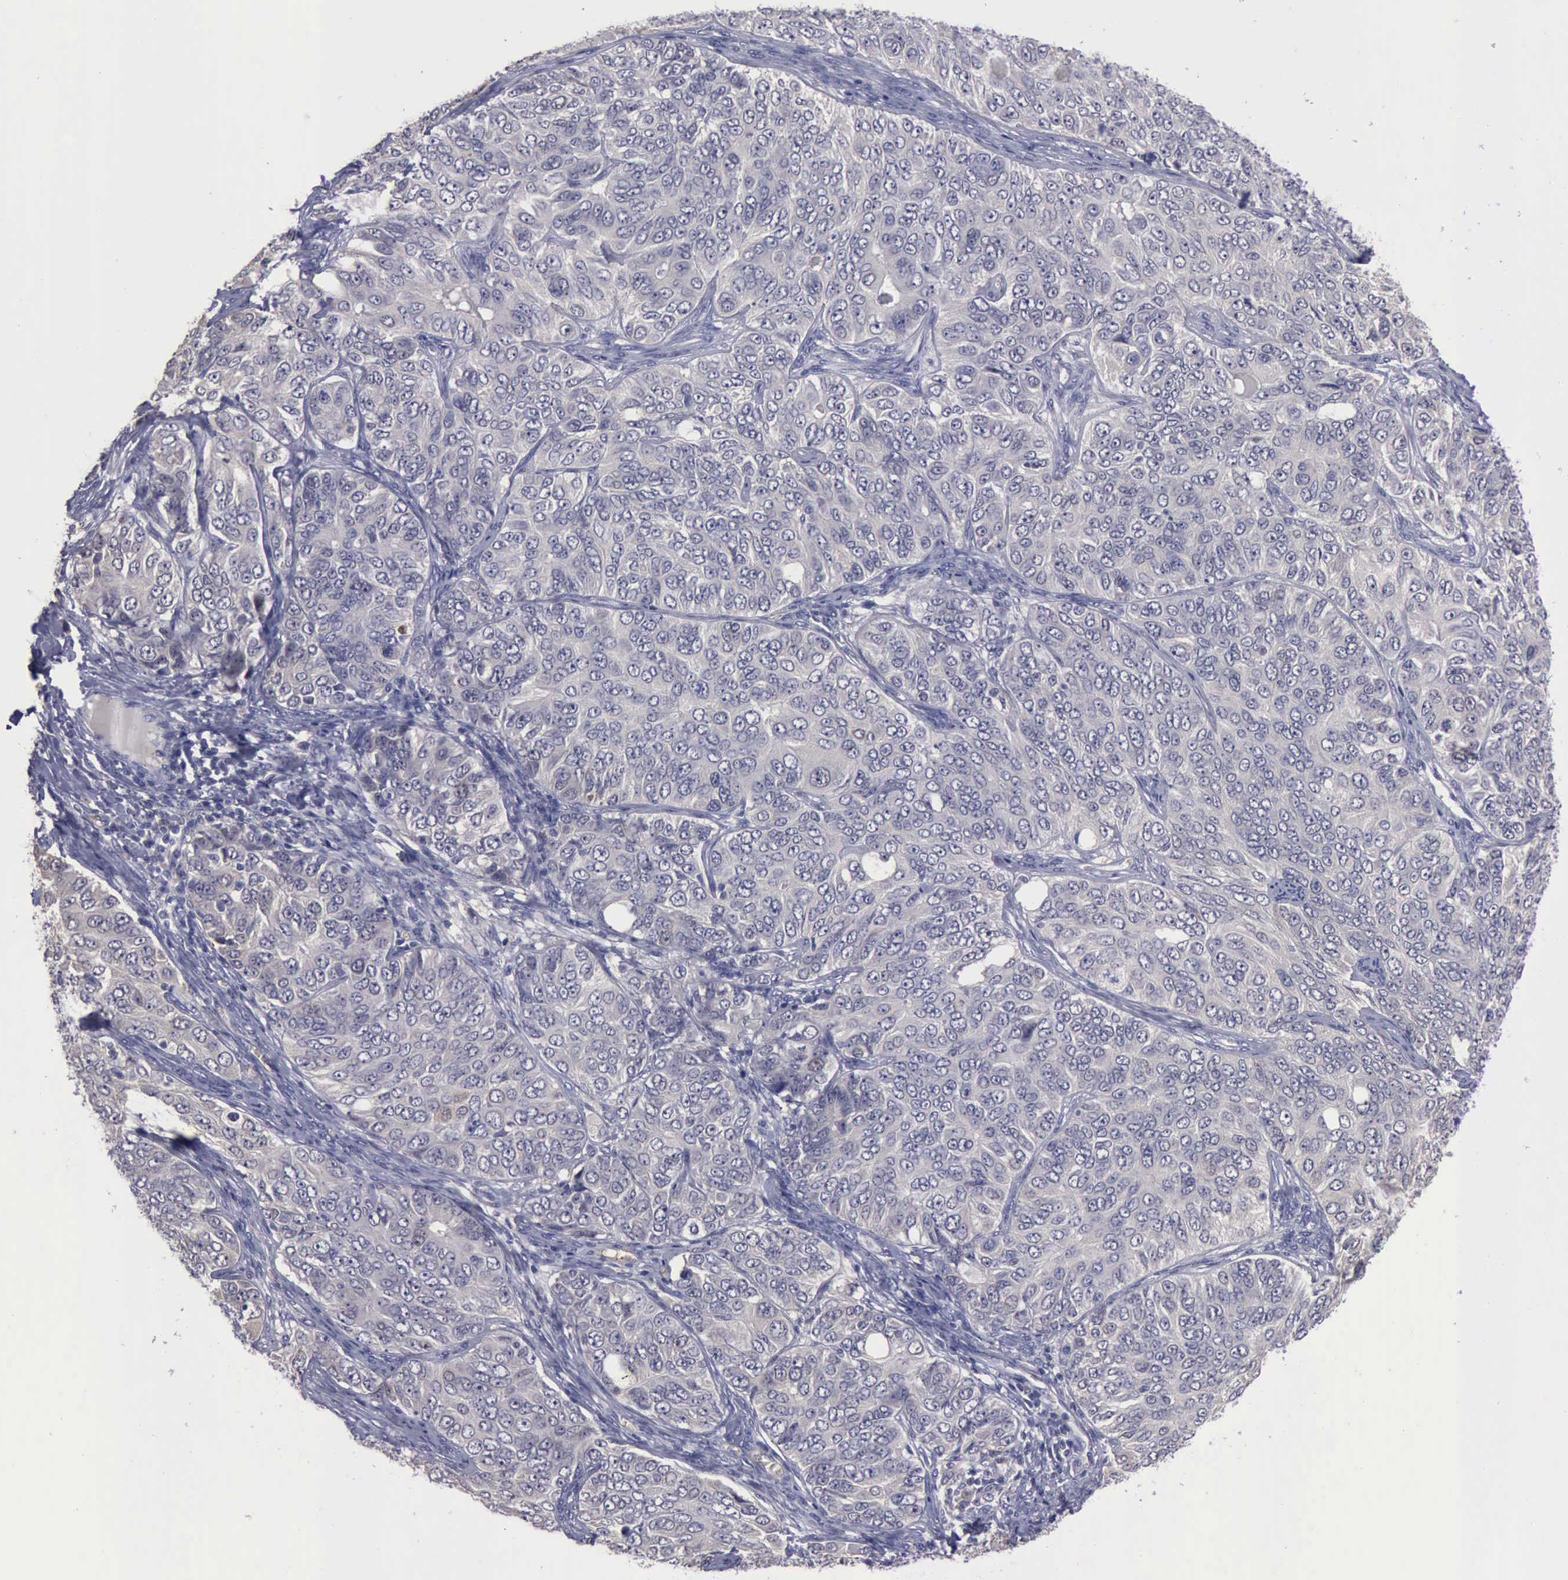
{"staining": {"intensity": "weak", "quantity": ">75%", "location": "cytoplasmic/membranous"}, "tissue": "ovarian cancer", "cell_type": "Tumor cells", "image_type": "cancer", "snomed": [{"axis": "morphology", "description": "Carcinoma, endometroid"}, {"axis": "topography", "description": "Ovary"}], "caption": "Weak cytoplasmic/membranous expression for a protein is seen in about >75% of tumor cells of ovarian cancer (endometroid carcinoma) using immunohistochemistry.", "gene": "CEP128", "patient": {"sex": "female", "age": 51}}